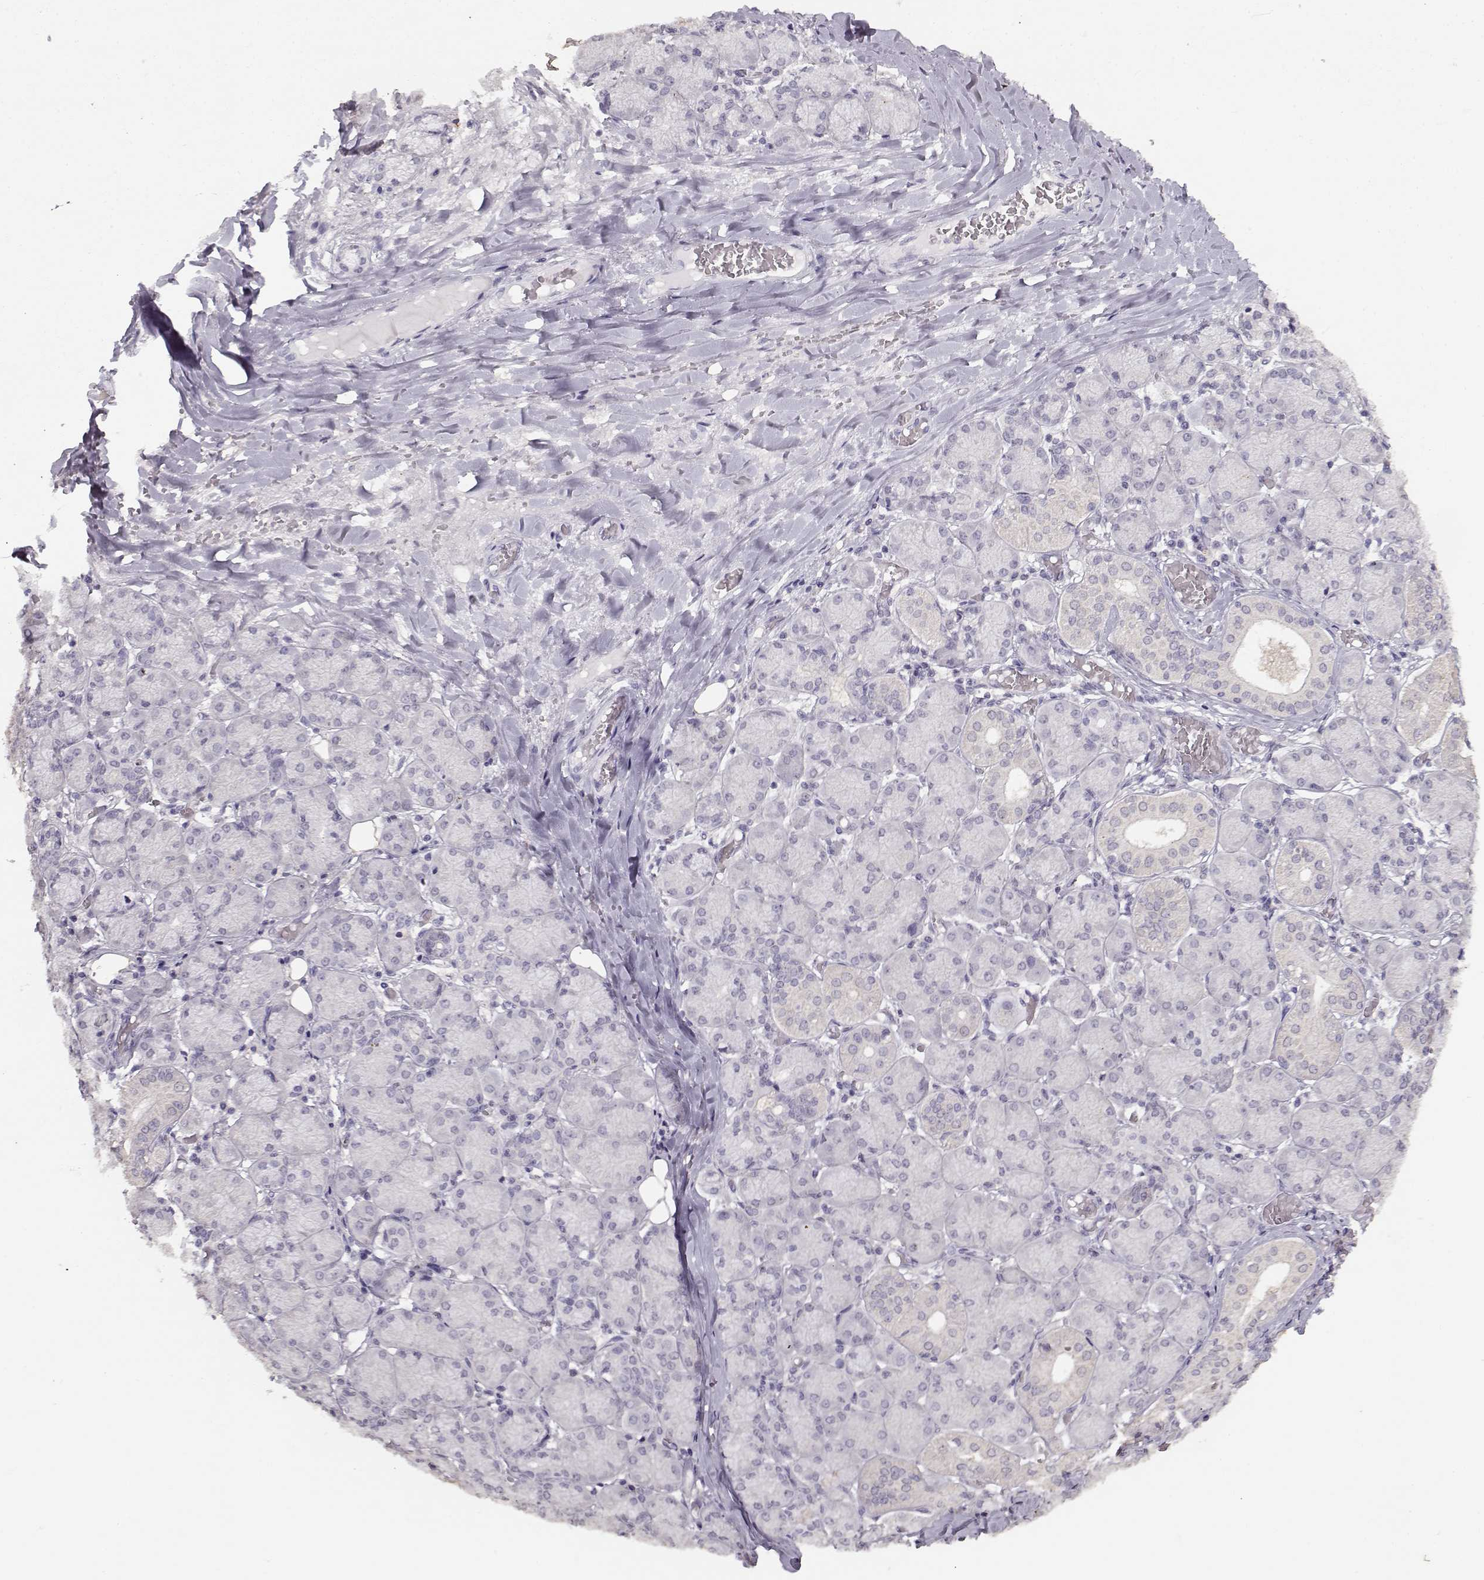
{"staining": {"intensity": "negative", "quantity": "none", "location": "none"}, "tissue": "salivary gland", "cell_type": "Glandular cells", "image_type": "normal", "snomed": [{"axis": "morphology", "description": "Normal tissue, NOS"}, {"axis": "topography", "description": "Salivary gland"}, {"axis": "topography", "description": "Peripheral nerve tissue"}], "caption": "DAB immunohistochemical staining of normal salivary gland reveals no significant positivity in glandular cells.", "gene": "UROC1", "patient": {"sex": "female", "age": 24}}